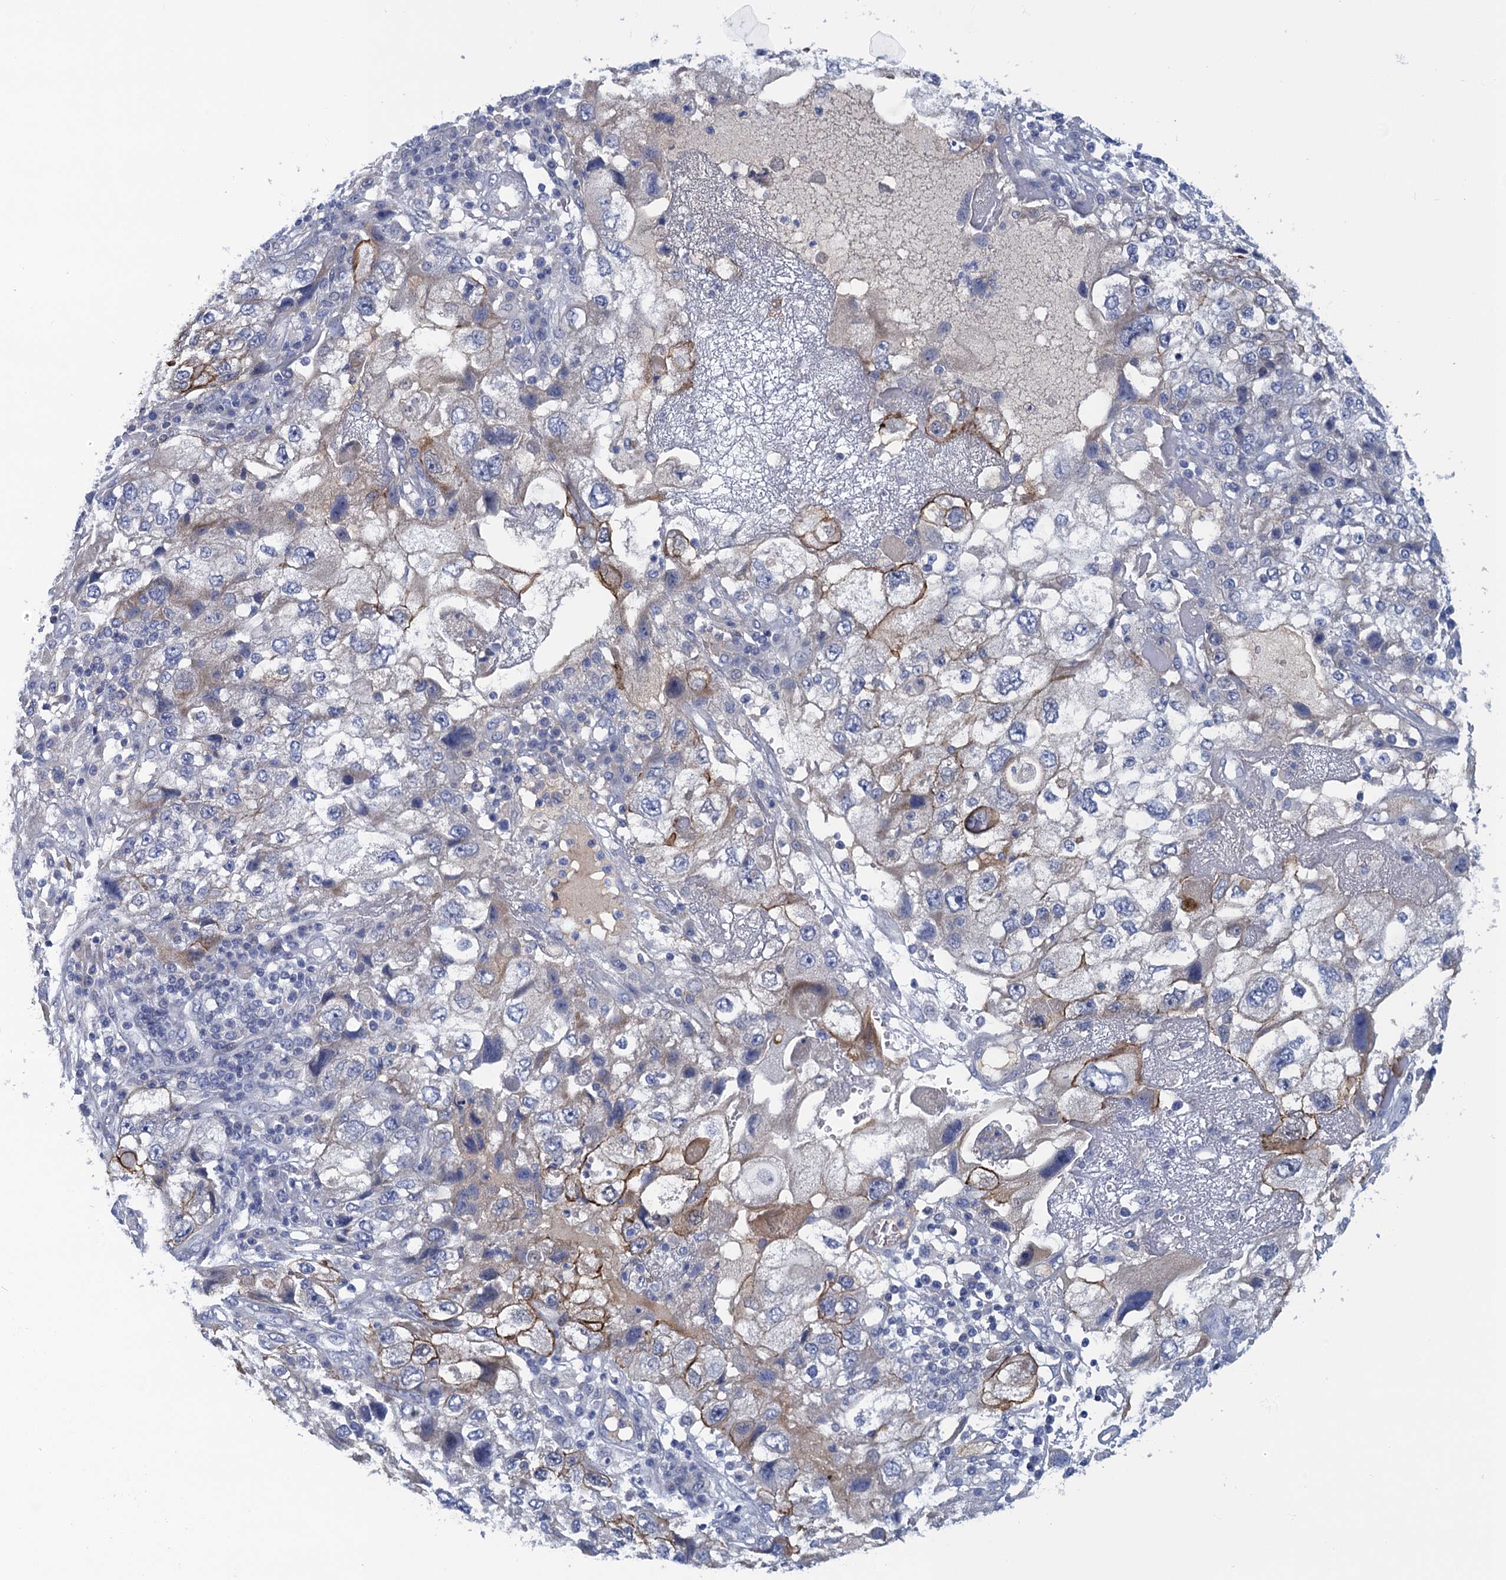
{"staining": {"intensity": "moderate", "quantity": "<25%", "location": "cytoplasmic/membranous"}, "tissue": "endometrial cancer", "cell_type": "Tumor cells", "image_type": "cancer", "snomed": [{"axis": "morphology", "description": "Adenocarcinoma, NOS"}, {"axis": "topography", "description": "Endometrium"}], "caption": "About <25% of tumor cells in endometrial cancer (adenocarcinoma) reveal moderate cytoplasmic/membranous protein positivity as visualized by brown immunohistochemical staining.", "gene": "SCEL", "patient": {"sex": "female", "age": 49}}